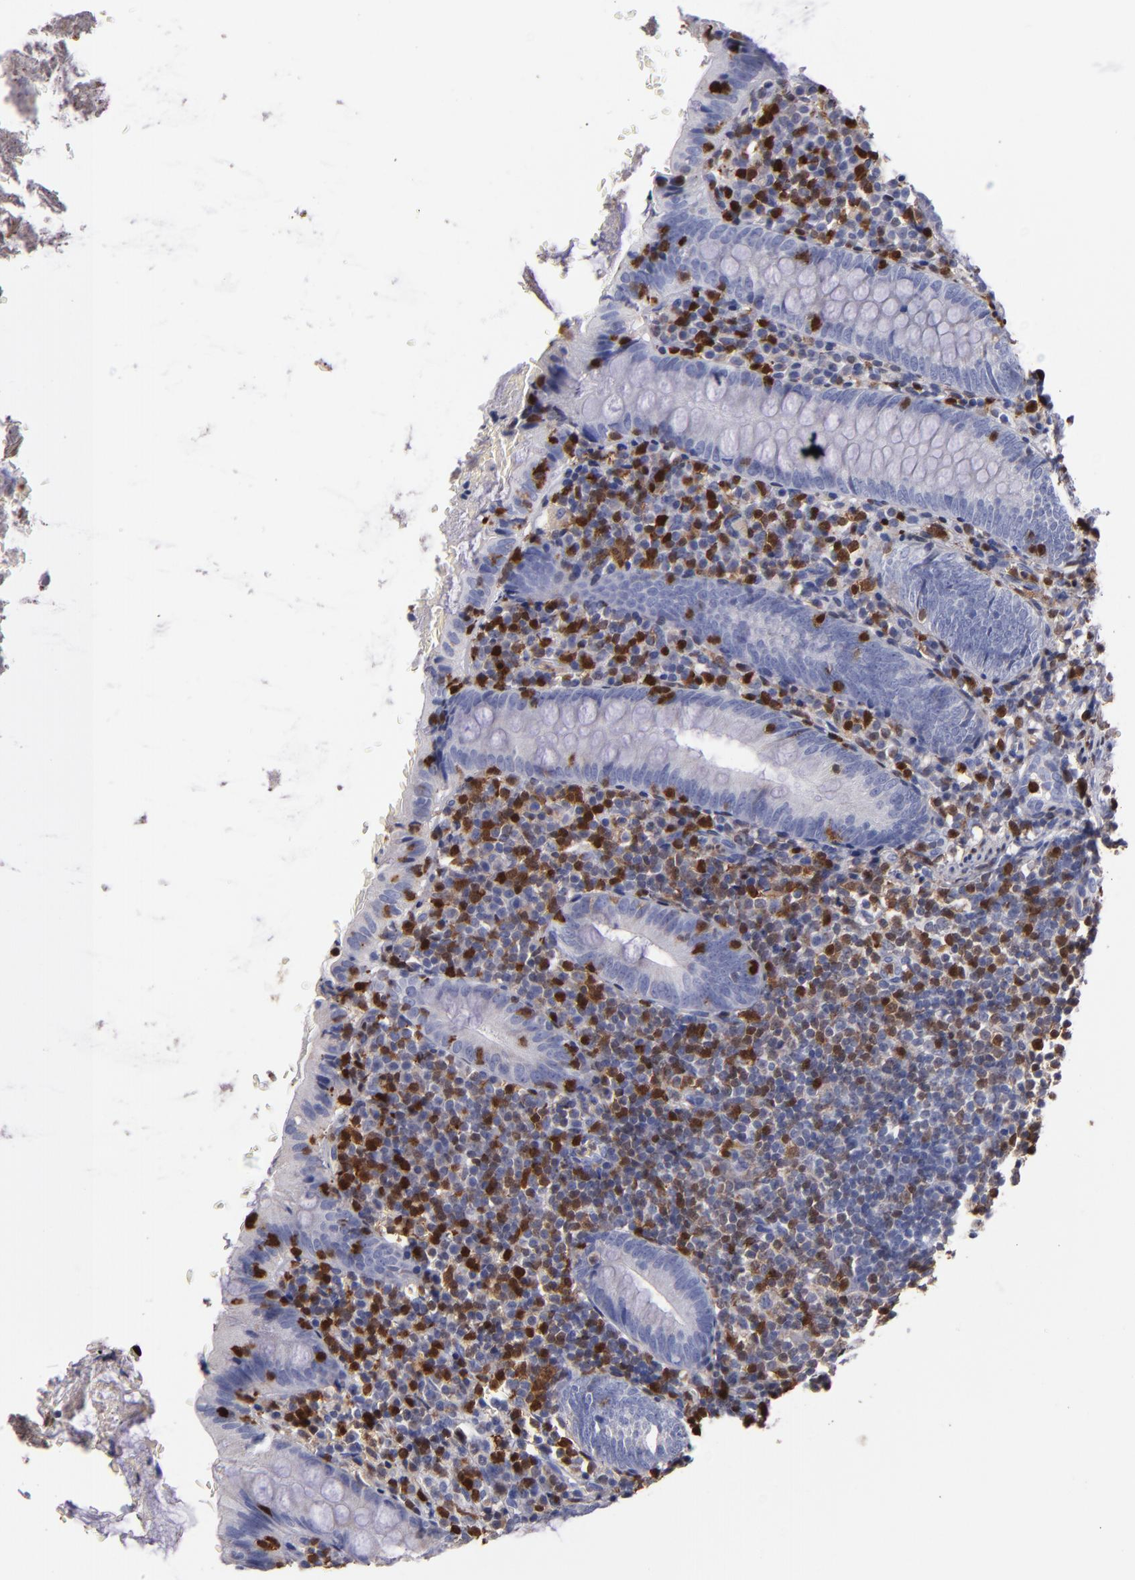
{"staining": {"intensity": "negative", "quantity": "none", "location": "none"}, "tissue": "appendix", "cell_type": "Glandular cells", "image_type": "normal", "snomed": [{"axis": "morphology", "description": "Normal tissue, NOS"}, {"axis": "topography", "description": "Appendix"}], "caption": "An immunohistochemistry (IHC) image of normal appendix is shown. There is no staining in glandular cells of appendix.", "gene": "S100A4", "patient": {"sex": "female", "age": 10}}